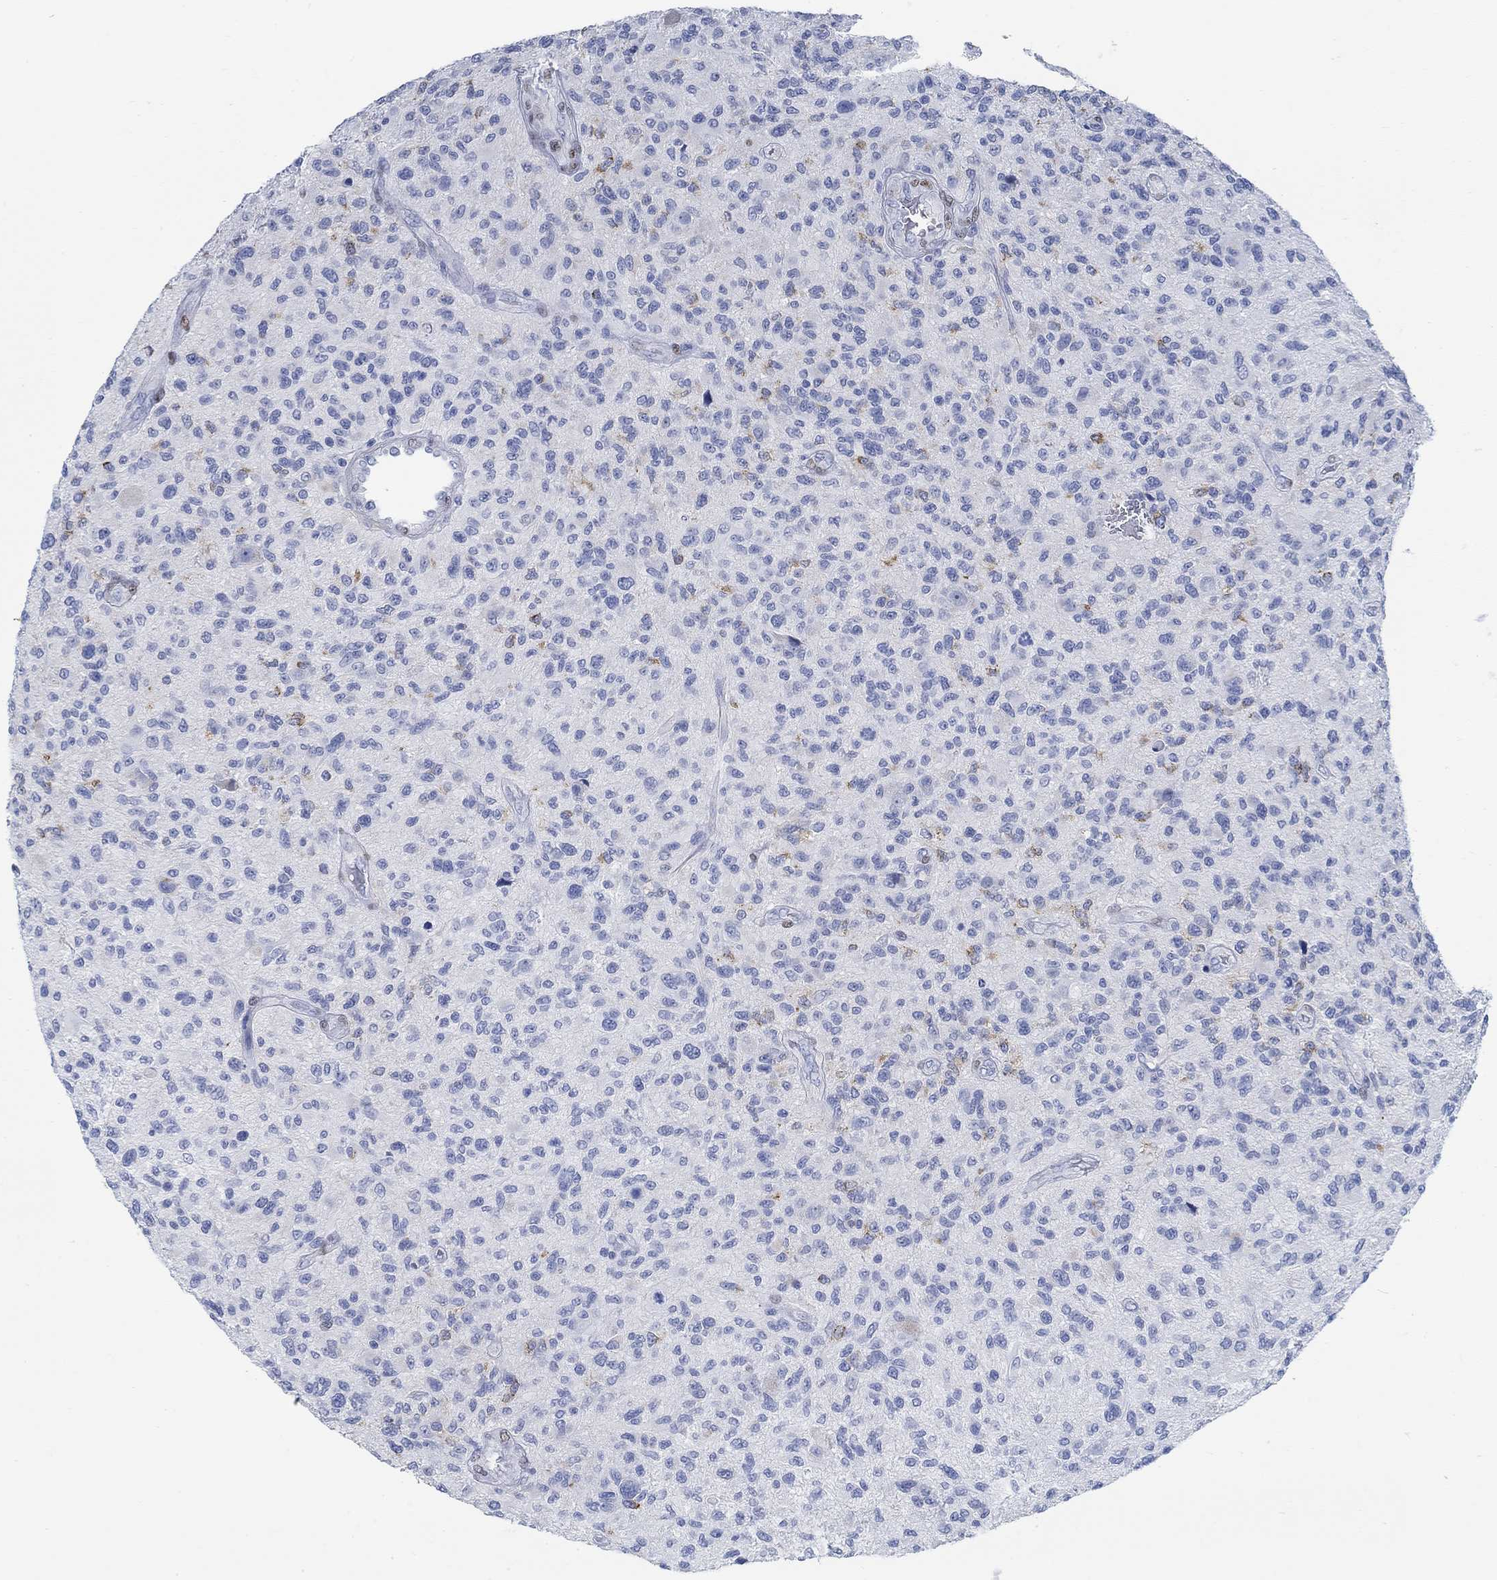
{"staining": {"intensity": "negative", "quantity": "none", "location": "none"}, "tissue": "glioma", "cell_type": "Tumor cells", "image_type": "cancer", "snomed": [{"axis": "morphology", "description": "Glioma, malignant, High grade"}, {"axis": "topography", "description": "Brain"}], "caption": "The image demonstrates no significant expression in tumor cells of glioma.", "gene": "RBM20", "patient": {"sex": "male", "age": 47}}